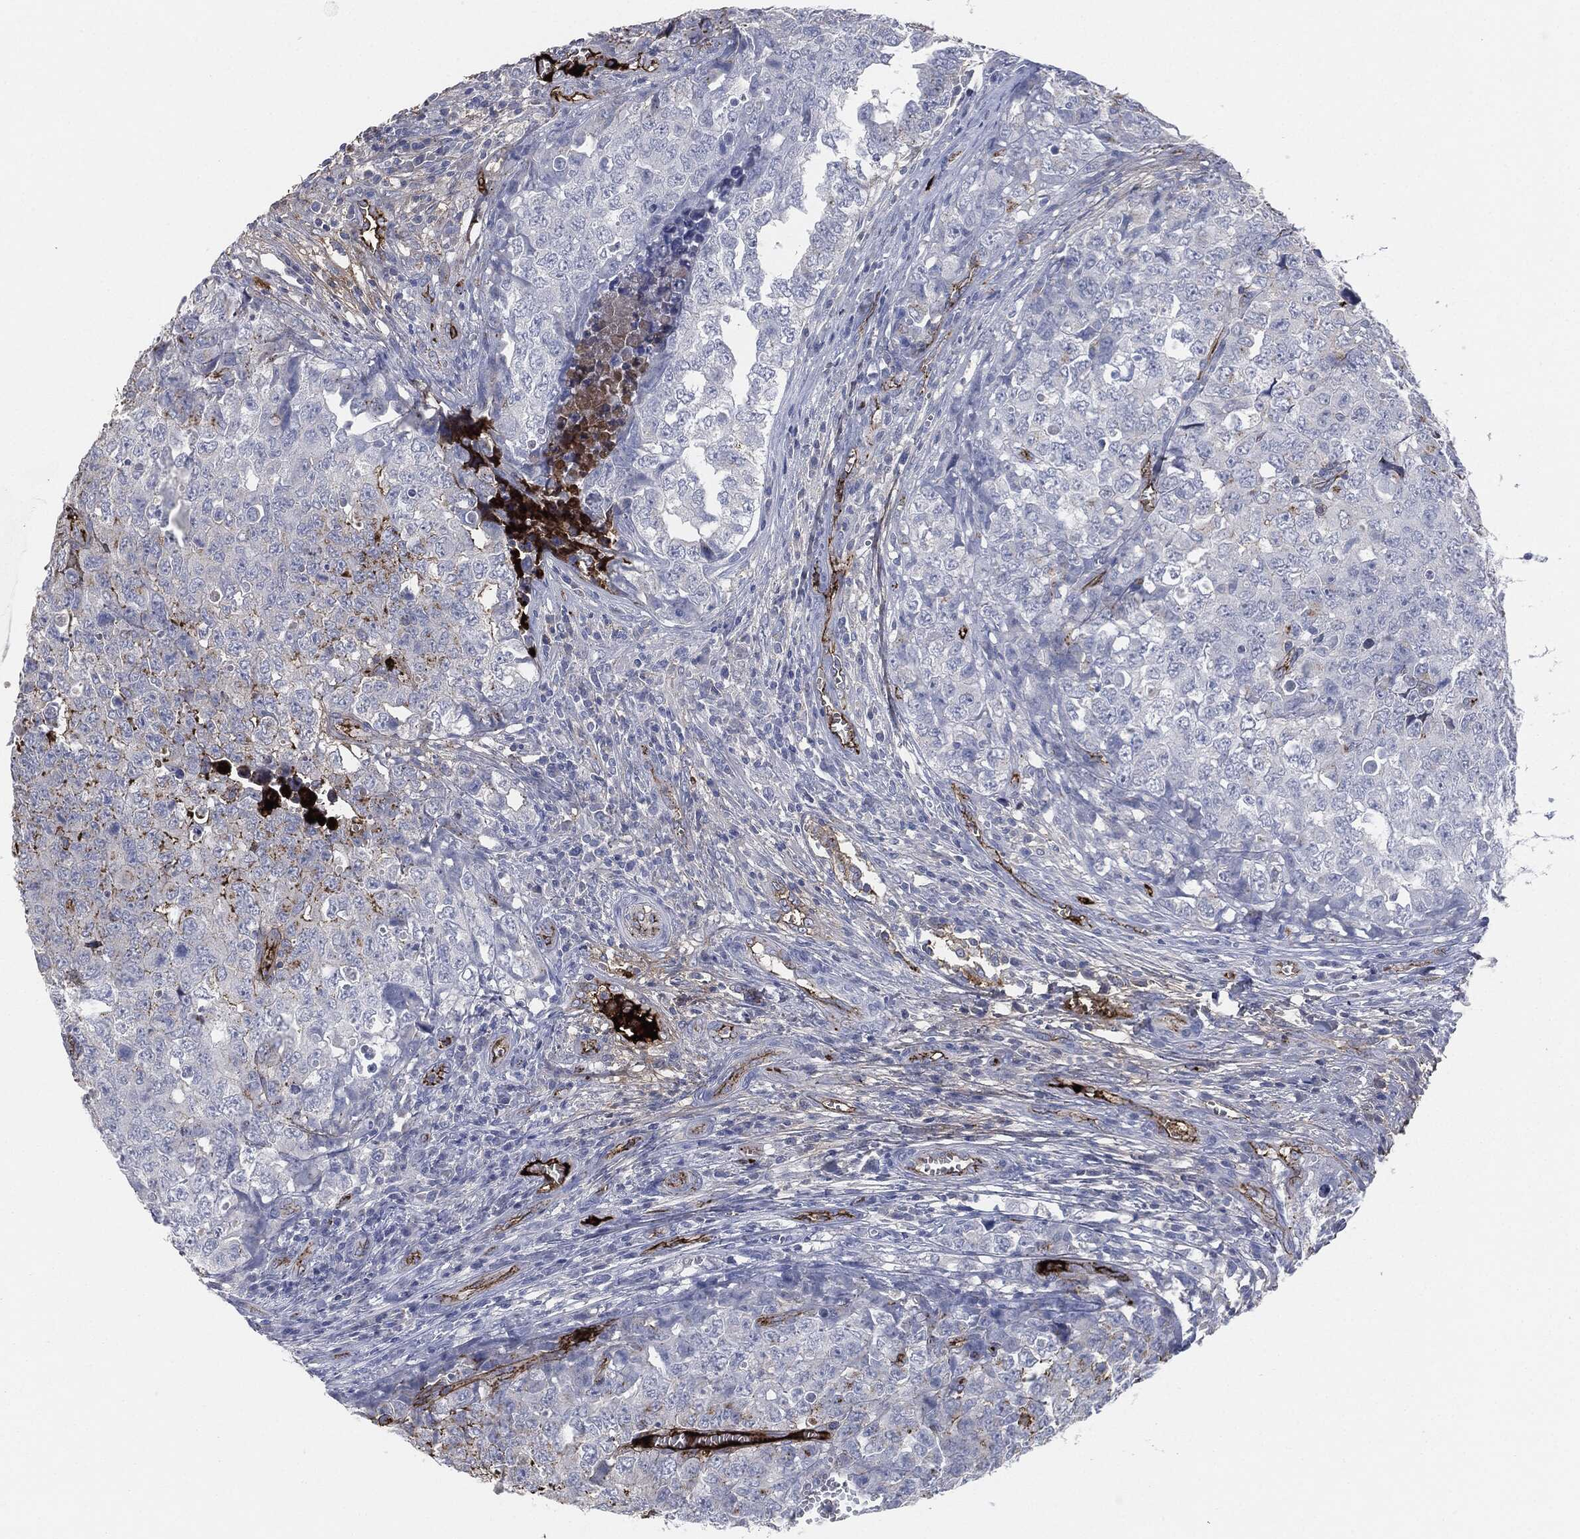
{"staining": {"intensity": "negative", "quantity": "none", "location": "none"}, "tissue": "testis cancer", "cell_type": "Tumor cells", "image_type": "cancer", "snomed": [{"axis": "morphology", "description": "Carcinoma, Embryonal, NOS"}, {"axis": "topography", "description": "Testis"}], "caption": "The histopathology image shows no staining of tumor cells in embryonal carcinoma (testis).", "gene": "APOB", "patient": {"sex": "male", "age": 23}}